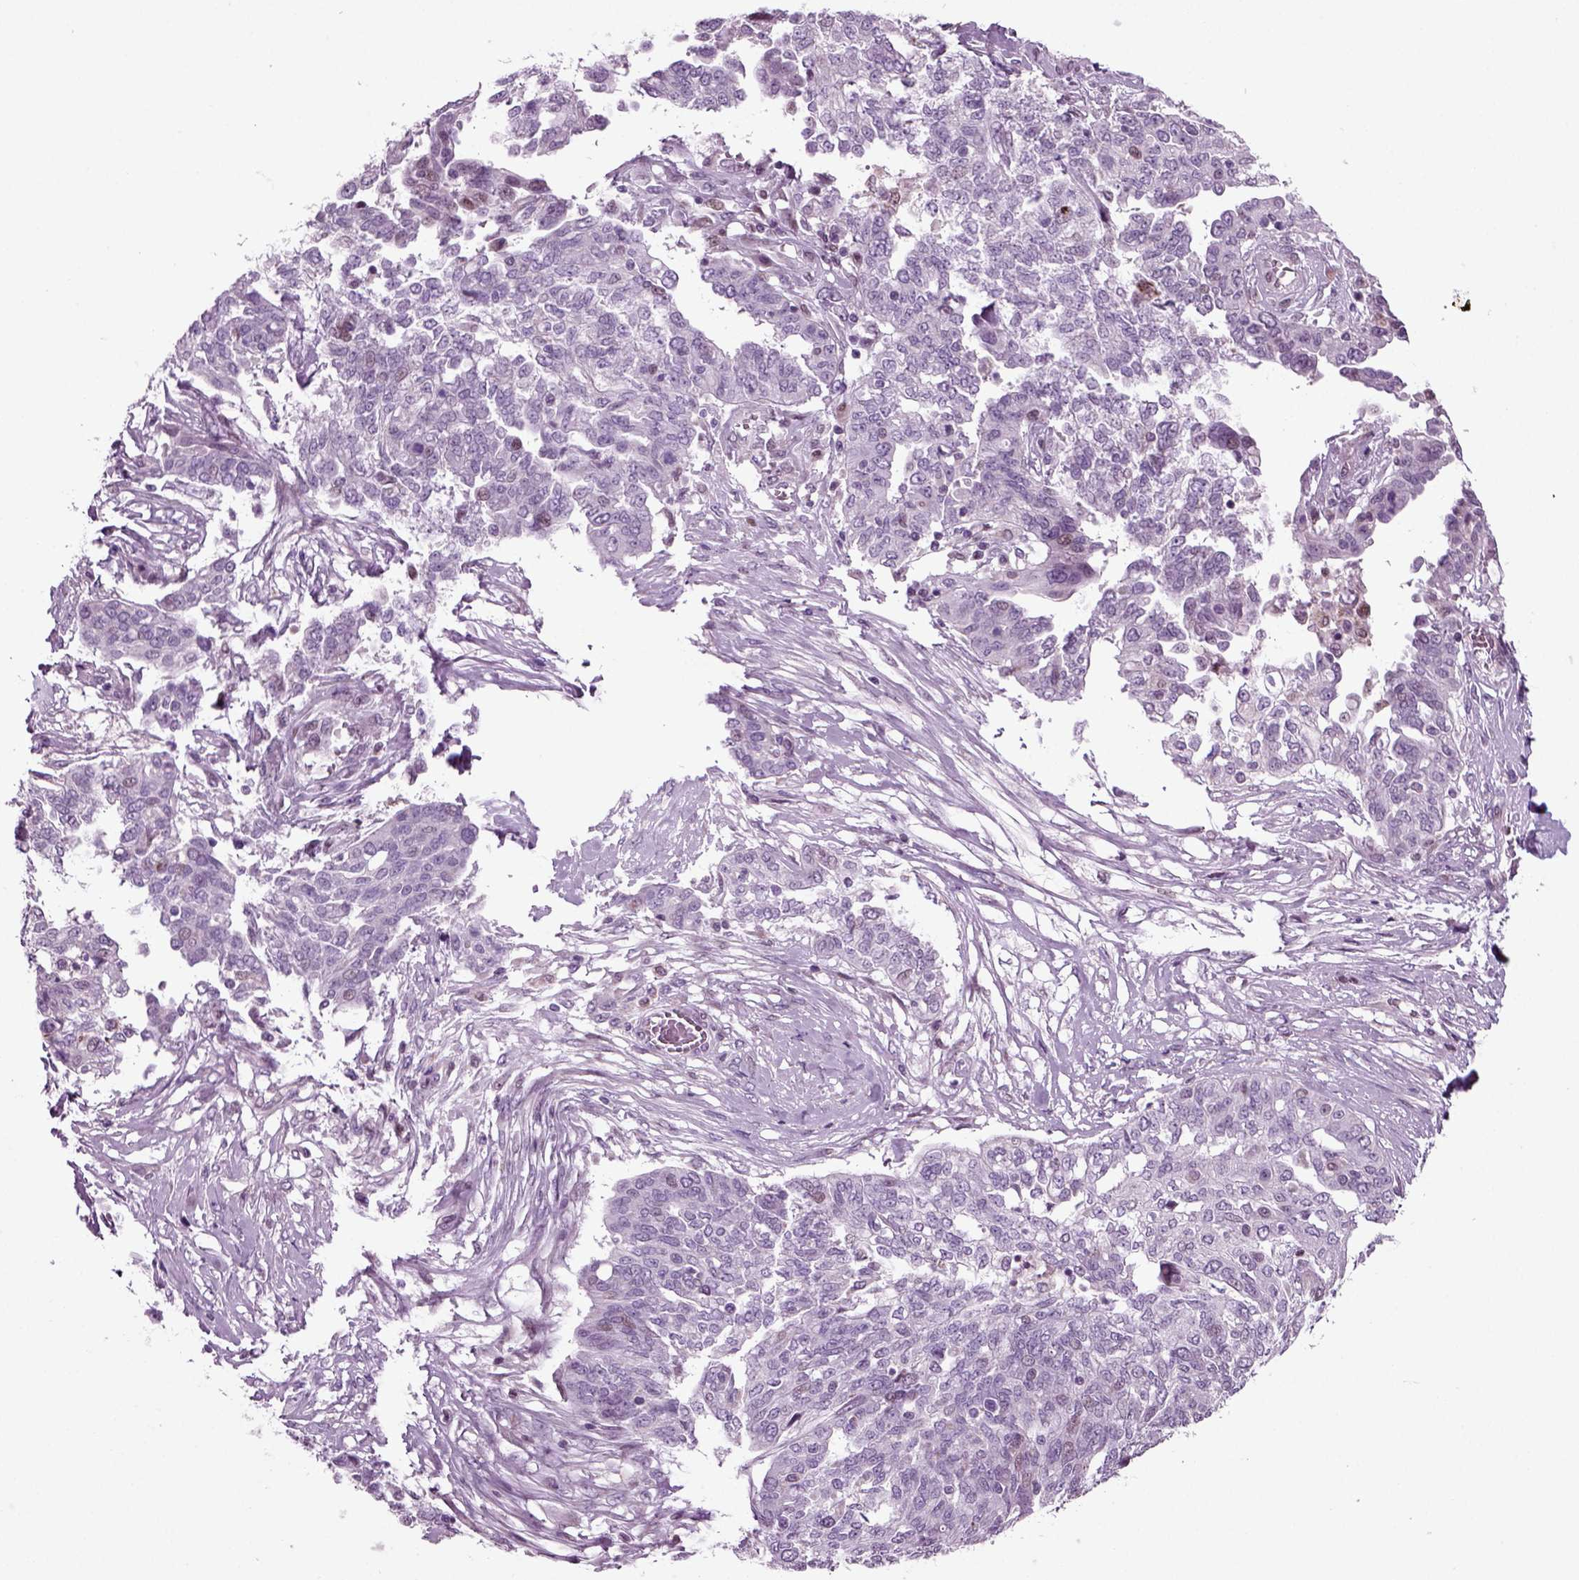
{"staining": {"intensity": "negative", "quantity": "none", "location": "none"}, "tissue": "ovarian cancer", "cell_type": "Tumor cells", "image_type": "cancer", "snomed": [{"axis": "morphology", "description": "Cystadenocarcinoma, serous, NOS"}, {"axis": "topography", "description": "Ovary"}], "caption": "Immunohistochemistry (IHC) of human serous cystadenocarcinoma (ovarian) displays no positivity in tumor cells.", "gene": "ARID3A", "patient": {"sex": "female", "age": 67}}